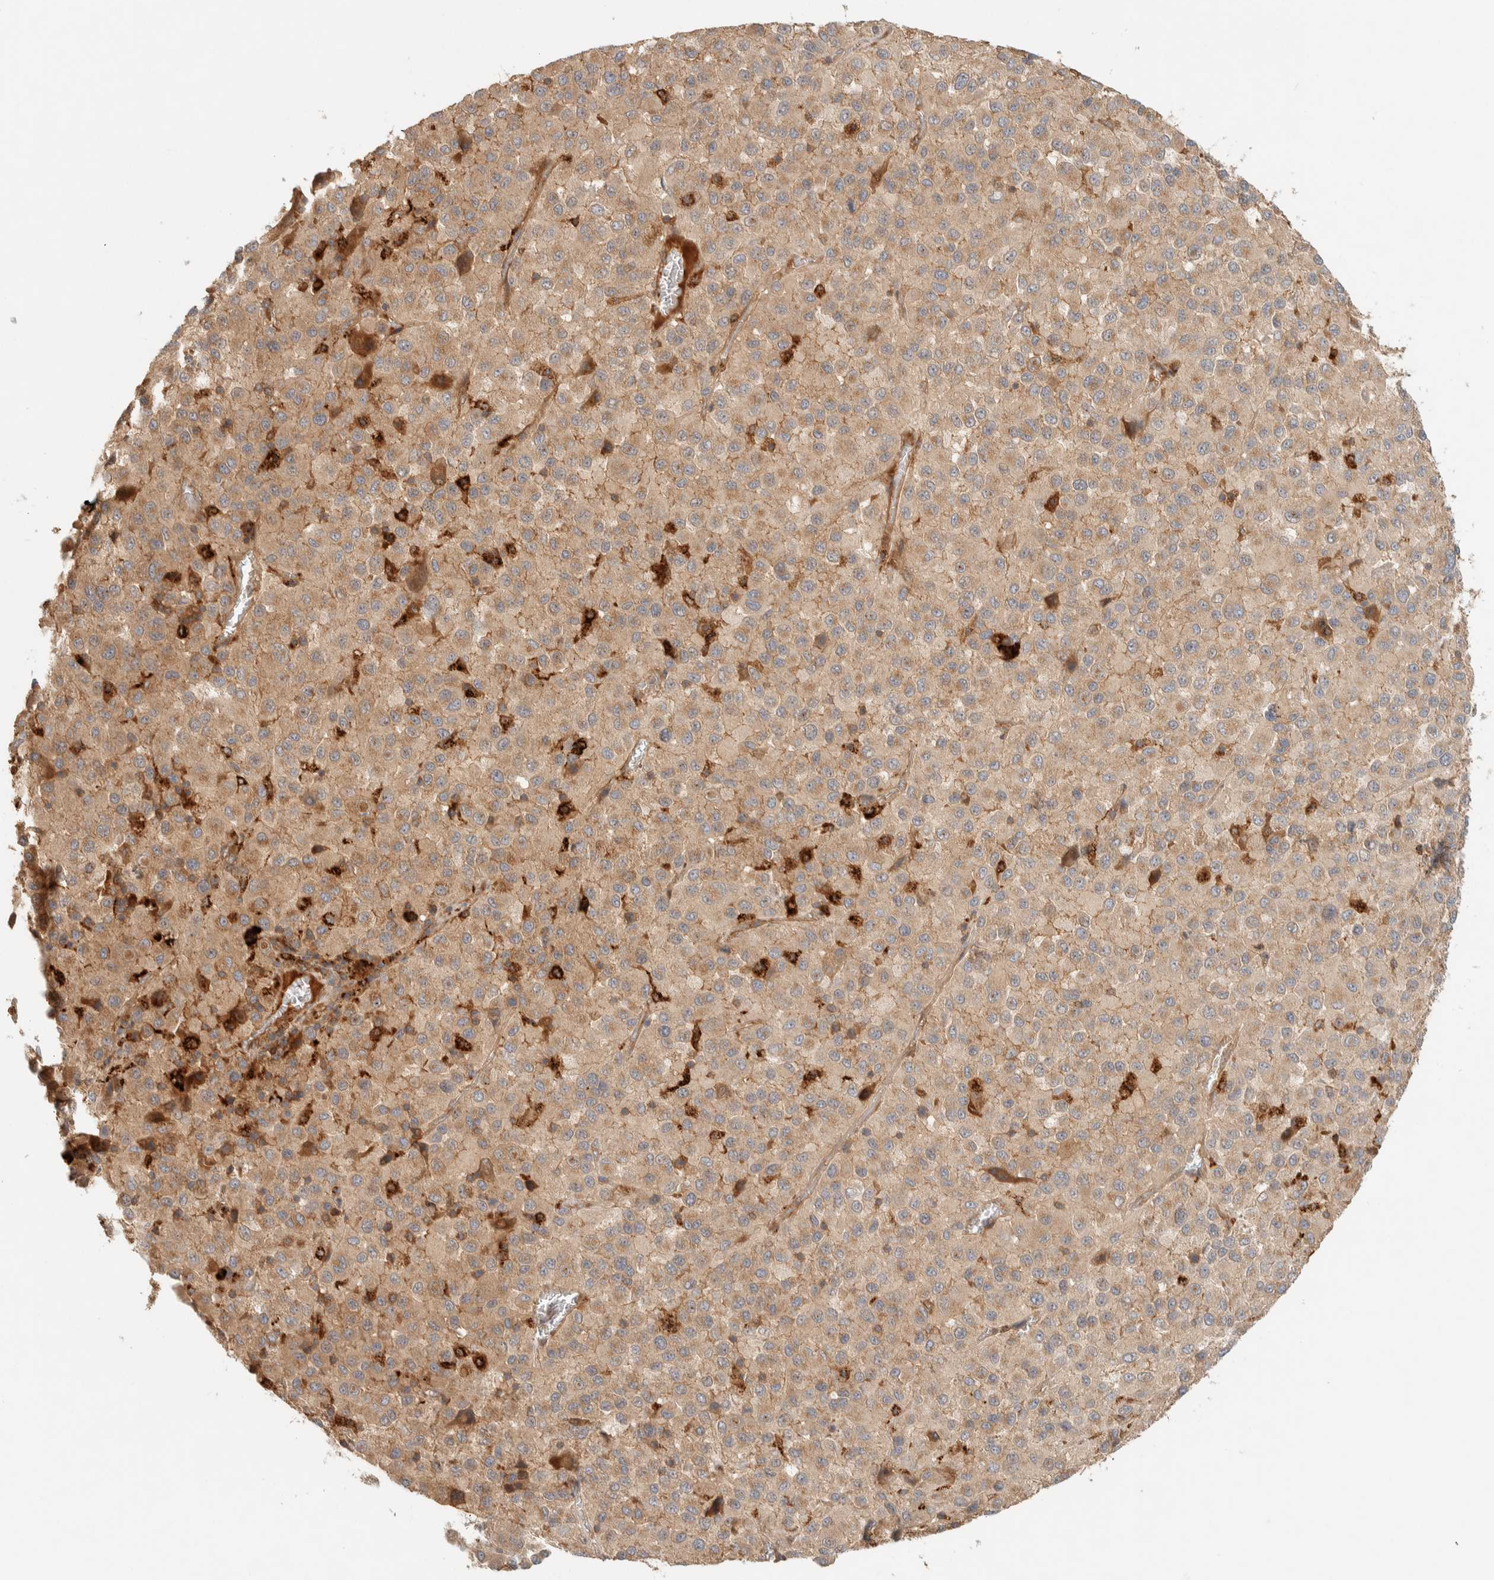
{"staining": {"intensity": "moderate", "quantity": ">75%", "location": "cytoplasmic/membranous"}, "tissue": "melanoma", "cell_type": "Tumor cells", "image_type": "cancer", "snomed": [{"axis": "morphology", "description": "Malignant melanoma, Metastatic site"}, {"axis": "topography", "description": "Lung"}], "caption": "Protein staining of melanoma tissue reveals moderate cytoplasmic/membranous expression in about >75% of tumor cells.", "gene": "FAM167A", "patient": {"sex": "male", "age": 64}}